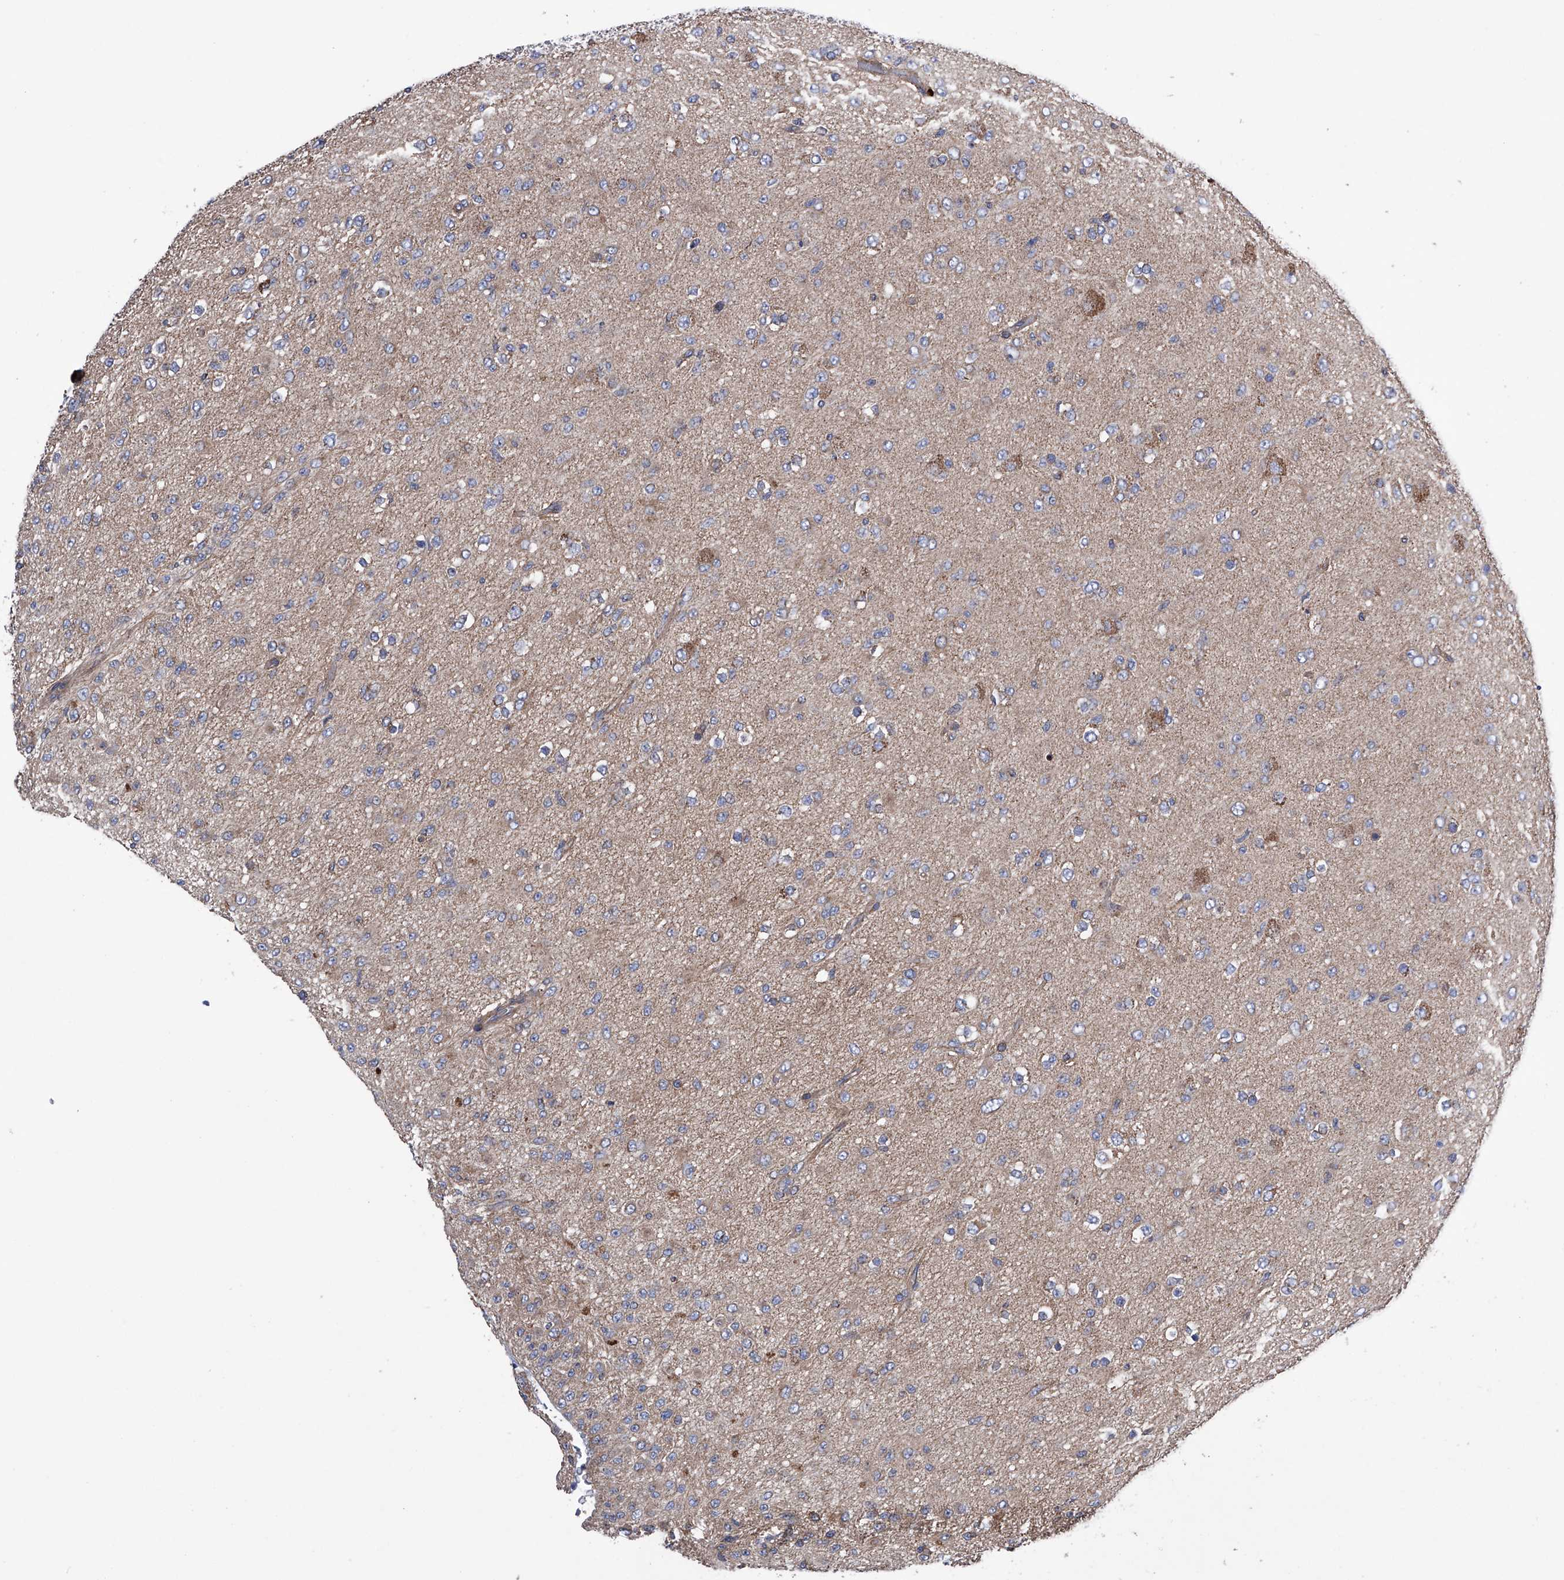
{"staining": {"intensity": "weak", "quantity": "25%-75%", "location": "cytoplasmic/membranous"}, "tissue": "glioma", "cell_type": "Tumor cells", "image_type": "cancer", "snomed": [{"axis": "morphology", "description": "Glioma, malignant, Low grade"}, {"axis": "topography", "description": "Brain"}], "caption": "Protein analysis of malignant glioma (low-grade) tissue demonstrates weak cytoplasmic/membranous staining in approximately 25%-75% of tumor cells.", "gene": "EFCAB2", "patient": {"sex": "male", "age": 65}}